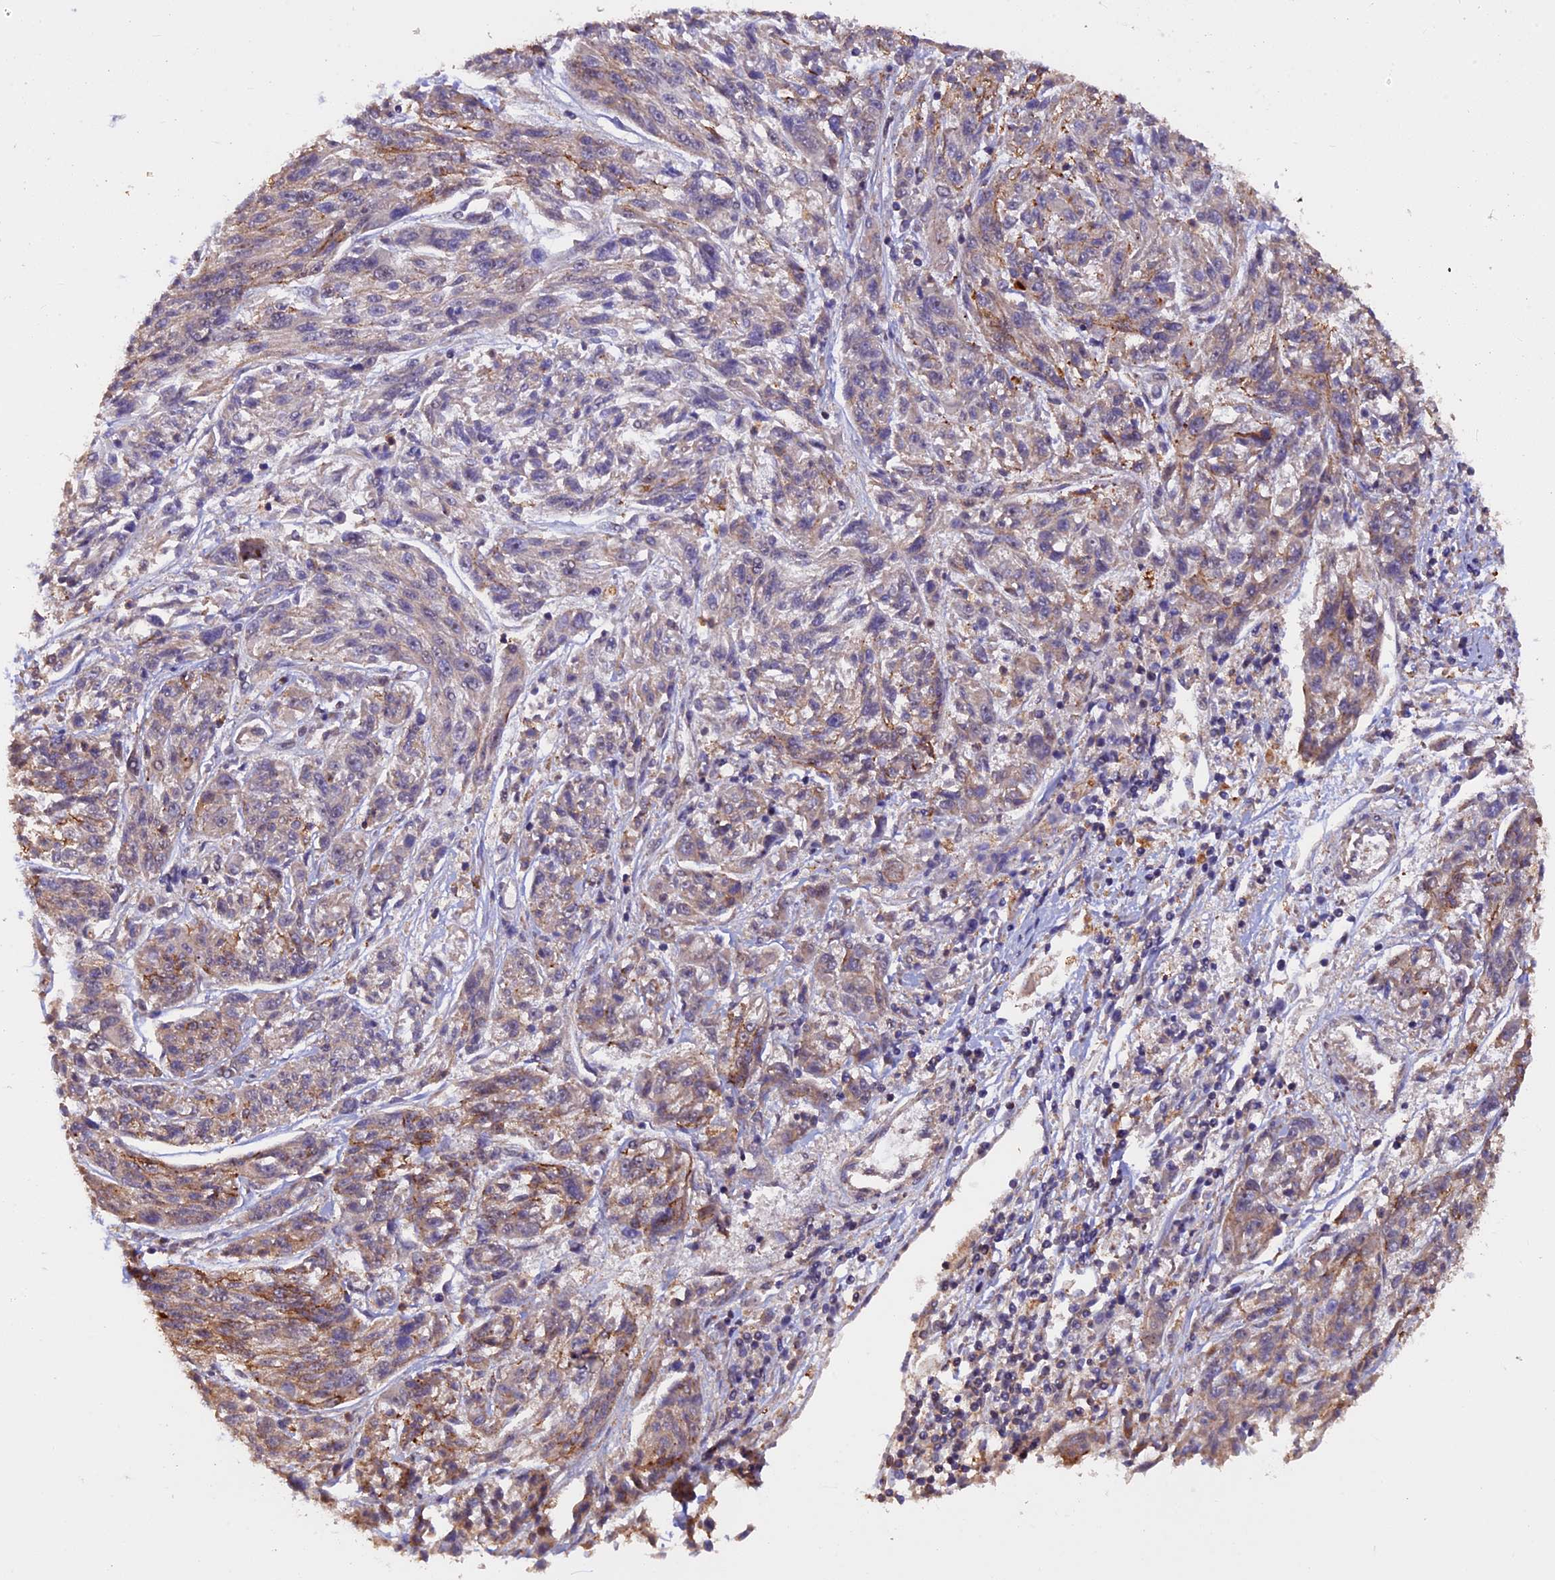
{"staining": {"intensity": "moderate", "quantity": "<25%", "location": "cytoplasmic/membranous"}, "tissue": "melanoma", "cell_type": "Tumor cells", "image_type": "cancer", "snomed": [{"axis": "morphology", "description": "Malignant melanoma, NOS"}, {"axis": "topography", "description": "Skin"}], "caption": "Malignant melanoma stained with DAB IHC exhibits low levels of moderate cytoplasmic/membranous staining in about <25% of tumor cells.", "gene": "PKD2L2", "patient": {"sex": "male", "age": 53}}